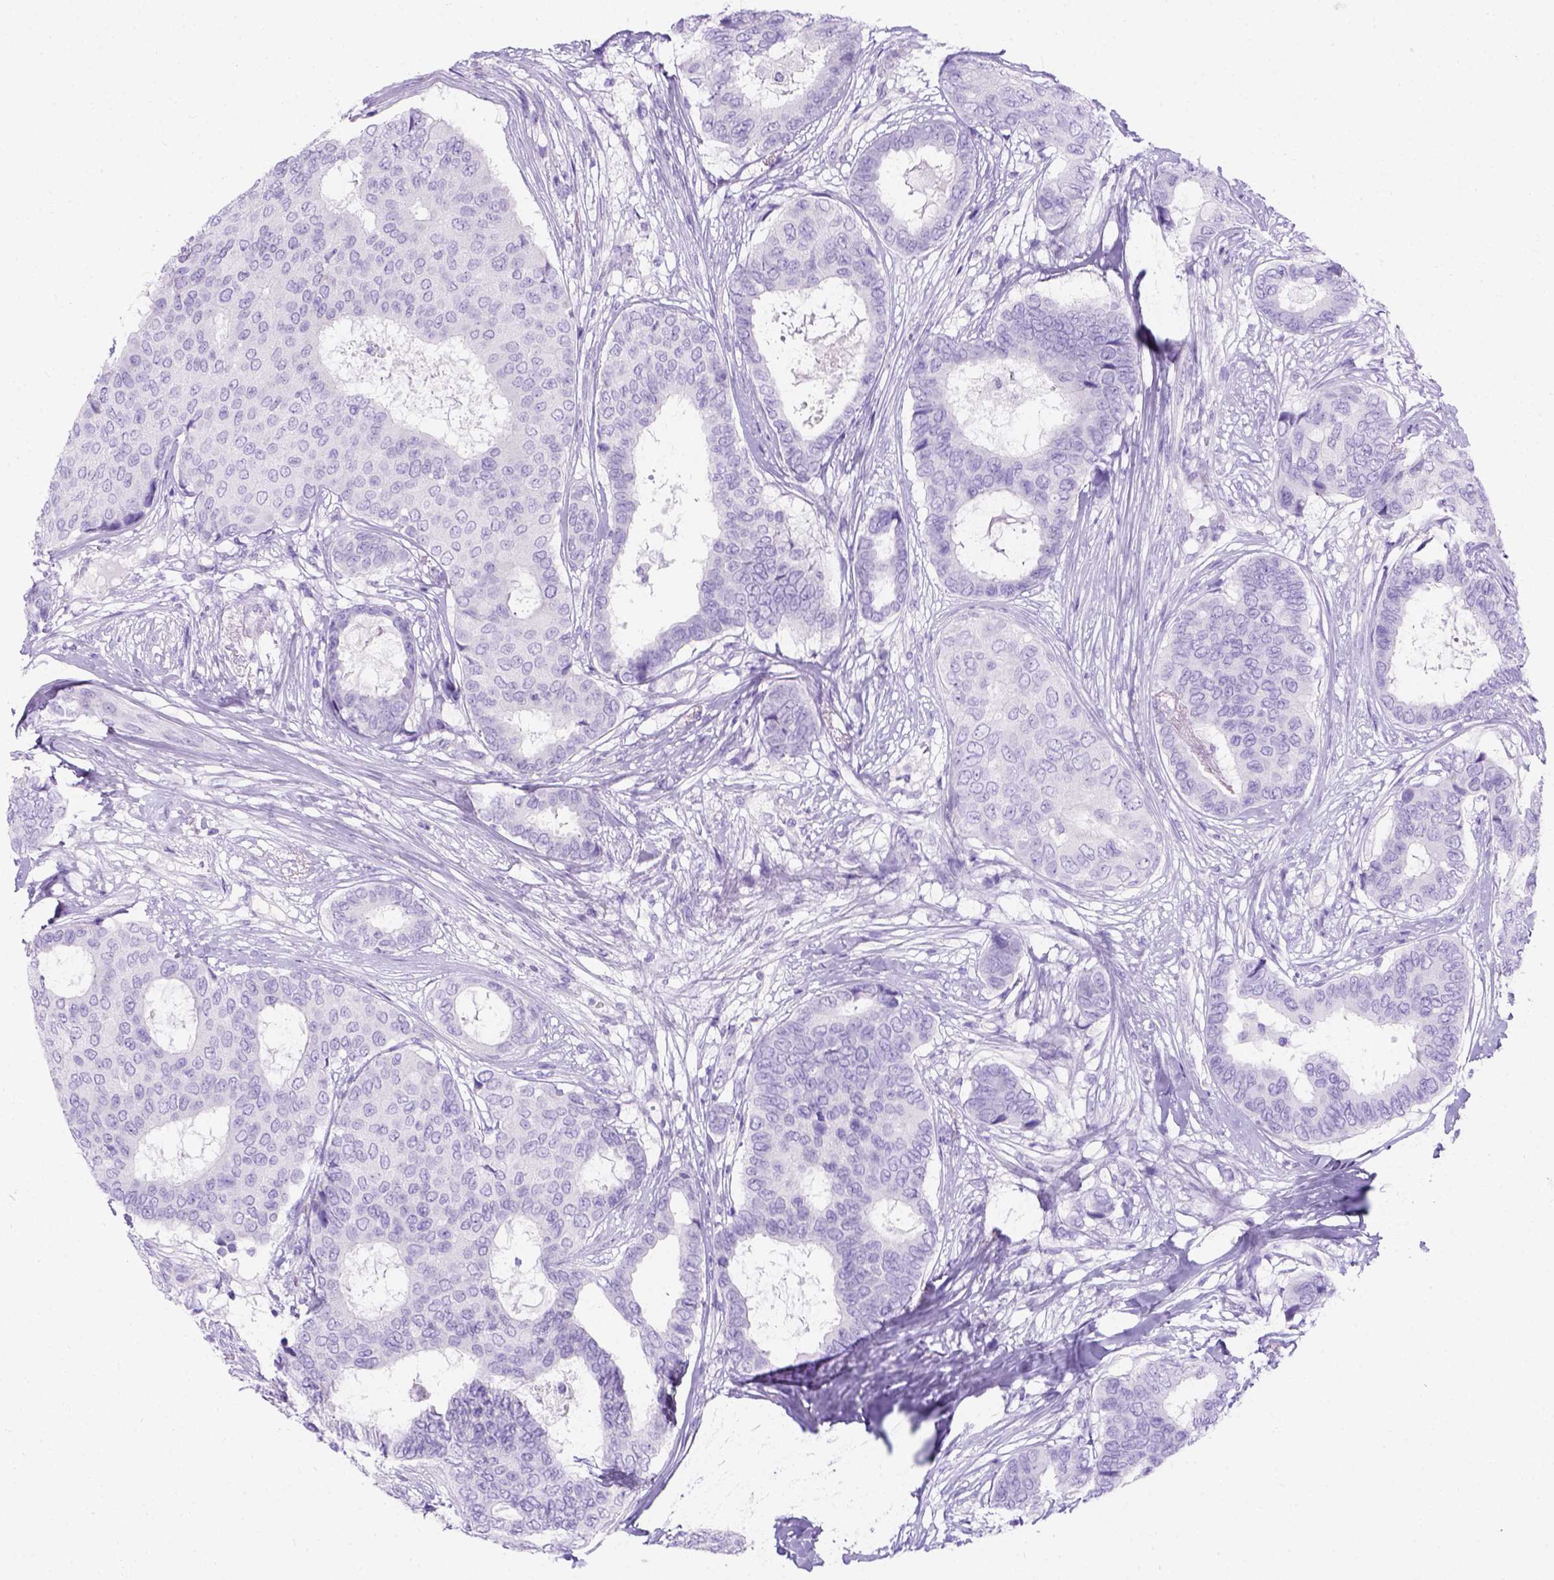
{"staining": {"intensity": "negative", "quantity": "none", "location": "none"}, "tissue": "breast cancer", "cell_type": "Tumor cells", "image_type": "cancer", "snomed": [{"axis": "morphology", "description": "Duct carcinoma"}, {"axis": "topography", "description": "Breast"}], "caption": "Immunohistochemical staining of human infiltrating ductal carcinoma (breast) displays no significant positivity in tumor cells.", "gene": "C7orf57", "patient": {"sex": "female", "age": 75}}